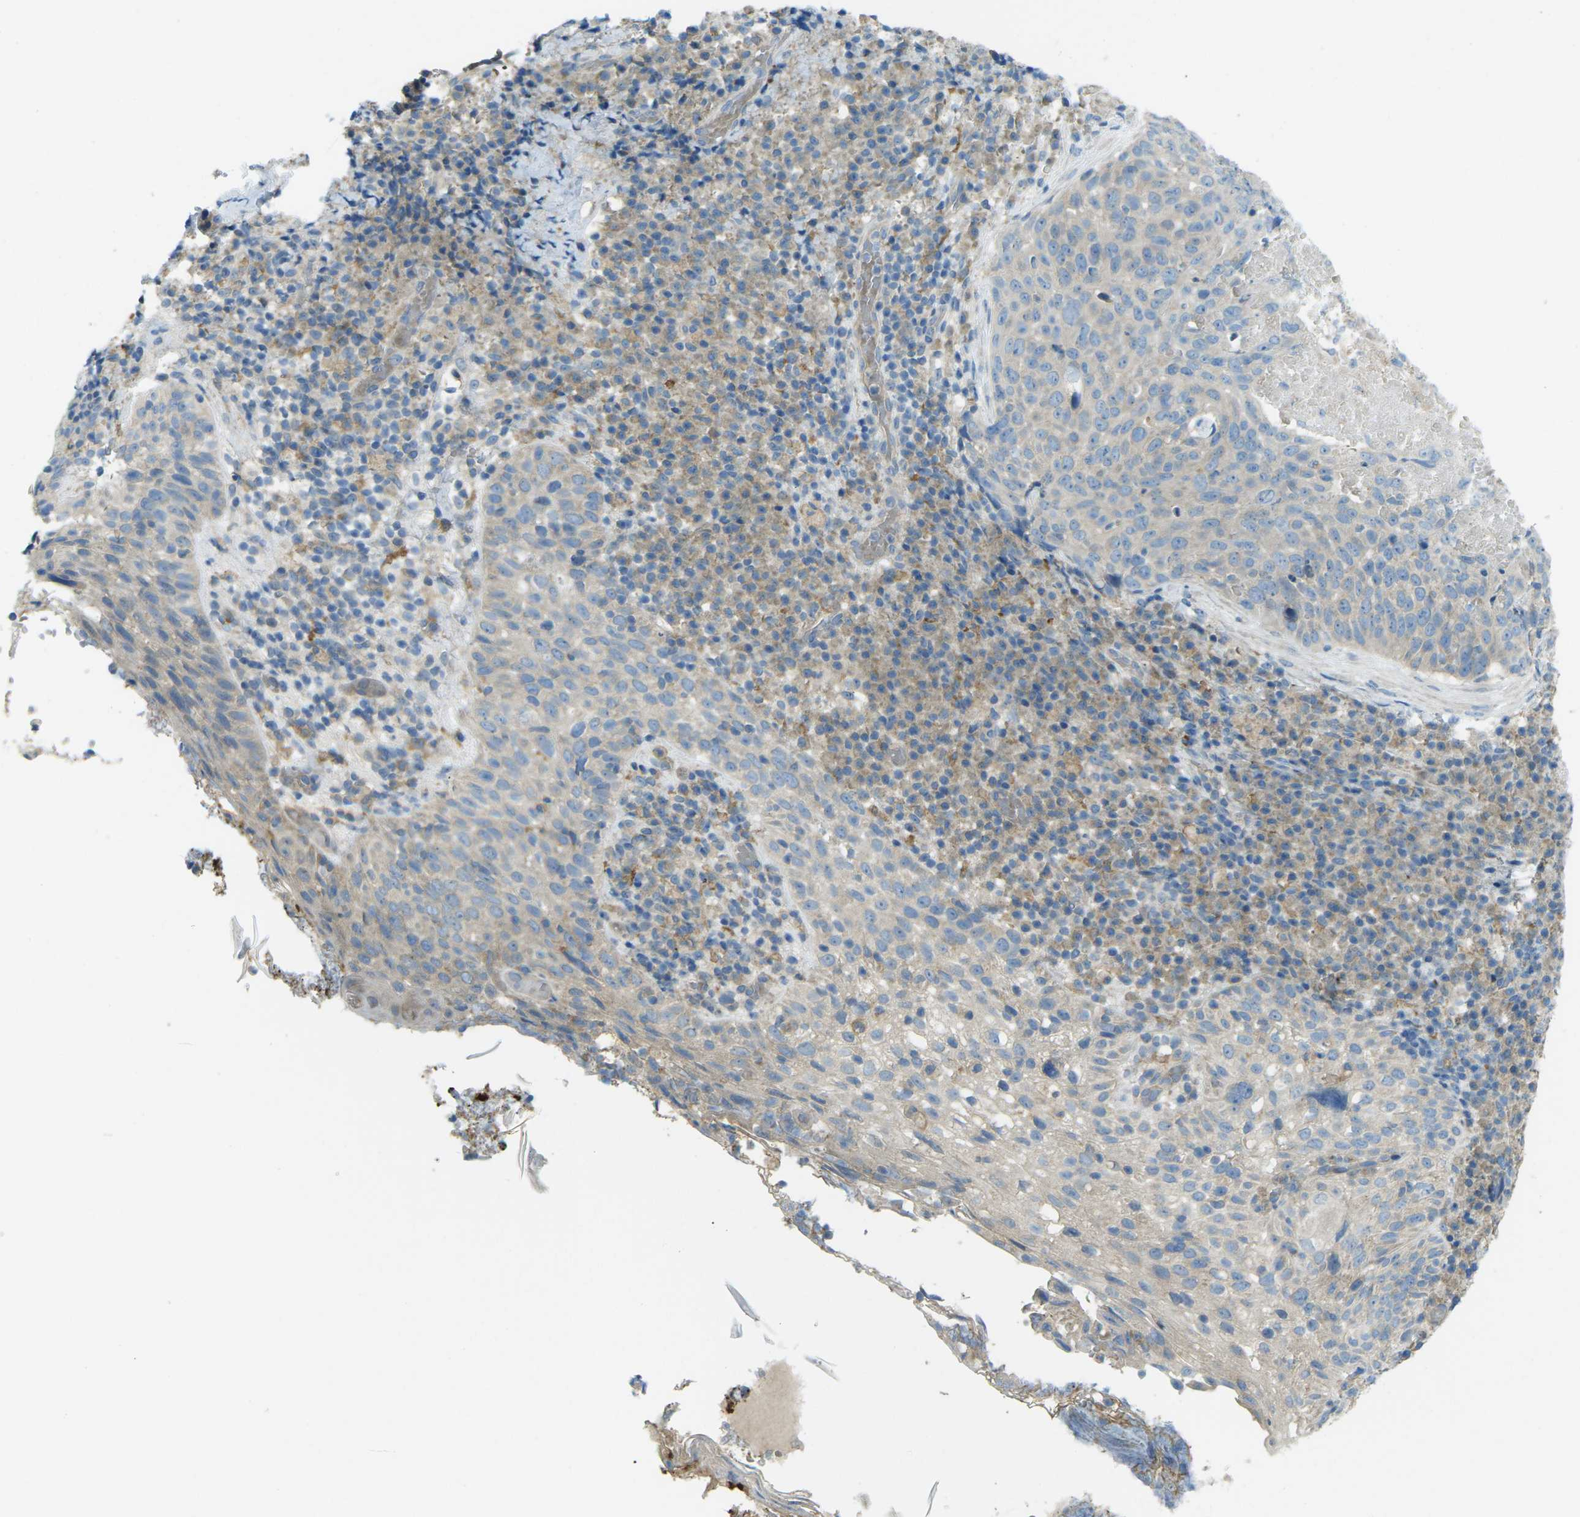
{"staining": {"intensity": "weak", "quantity": "<25%", "location": "cytoplasmic/membranous"}, "tissue": "skin cancer", "cell_type": "Tumor cells", "image_type": "cancer", "snomed": [{"axis": "morphology", "description": "Squamous cell carcinoma in situ, NOS"}, {"axis": "morphology", "description": "Squamous cell carcinoma, NOS"}, {"axis": "topography", "description": "Skin"}], "caption": "The micrograph exhibits no staining of tumor cells in skin cancer (squamous cell carcinoma in situ).", "gene": "MYLK4", "patient": {"sex": "male", "age": 93}}